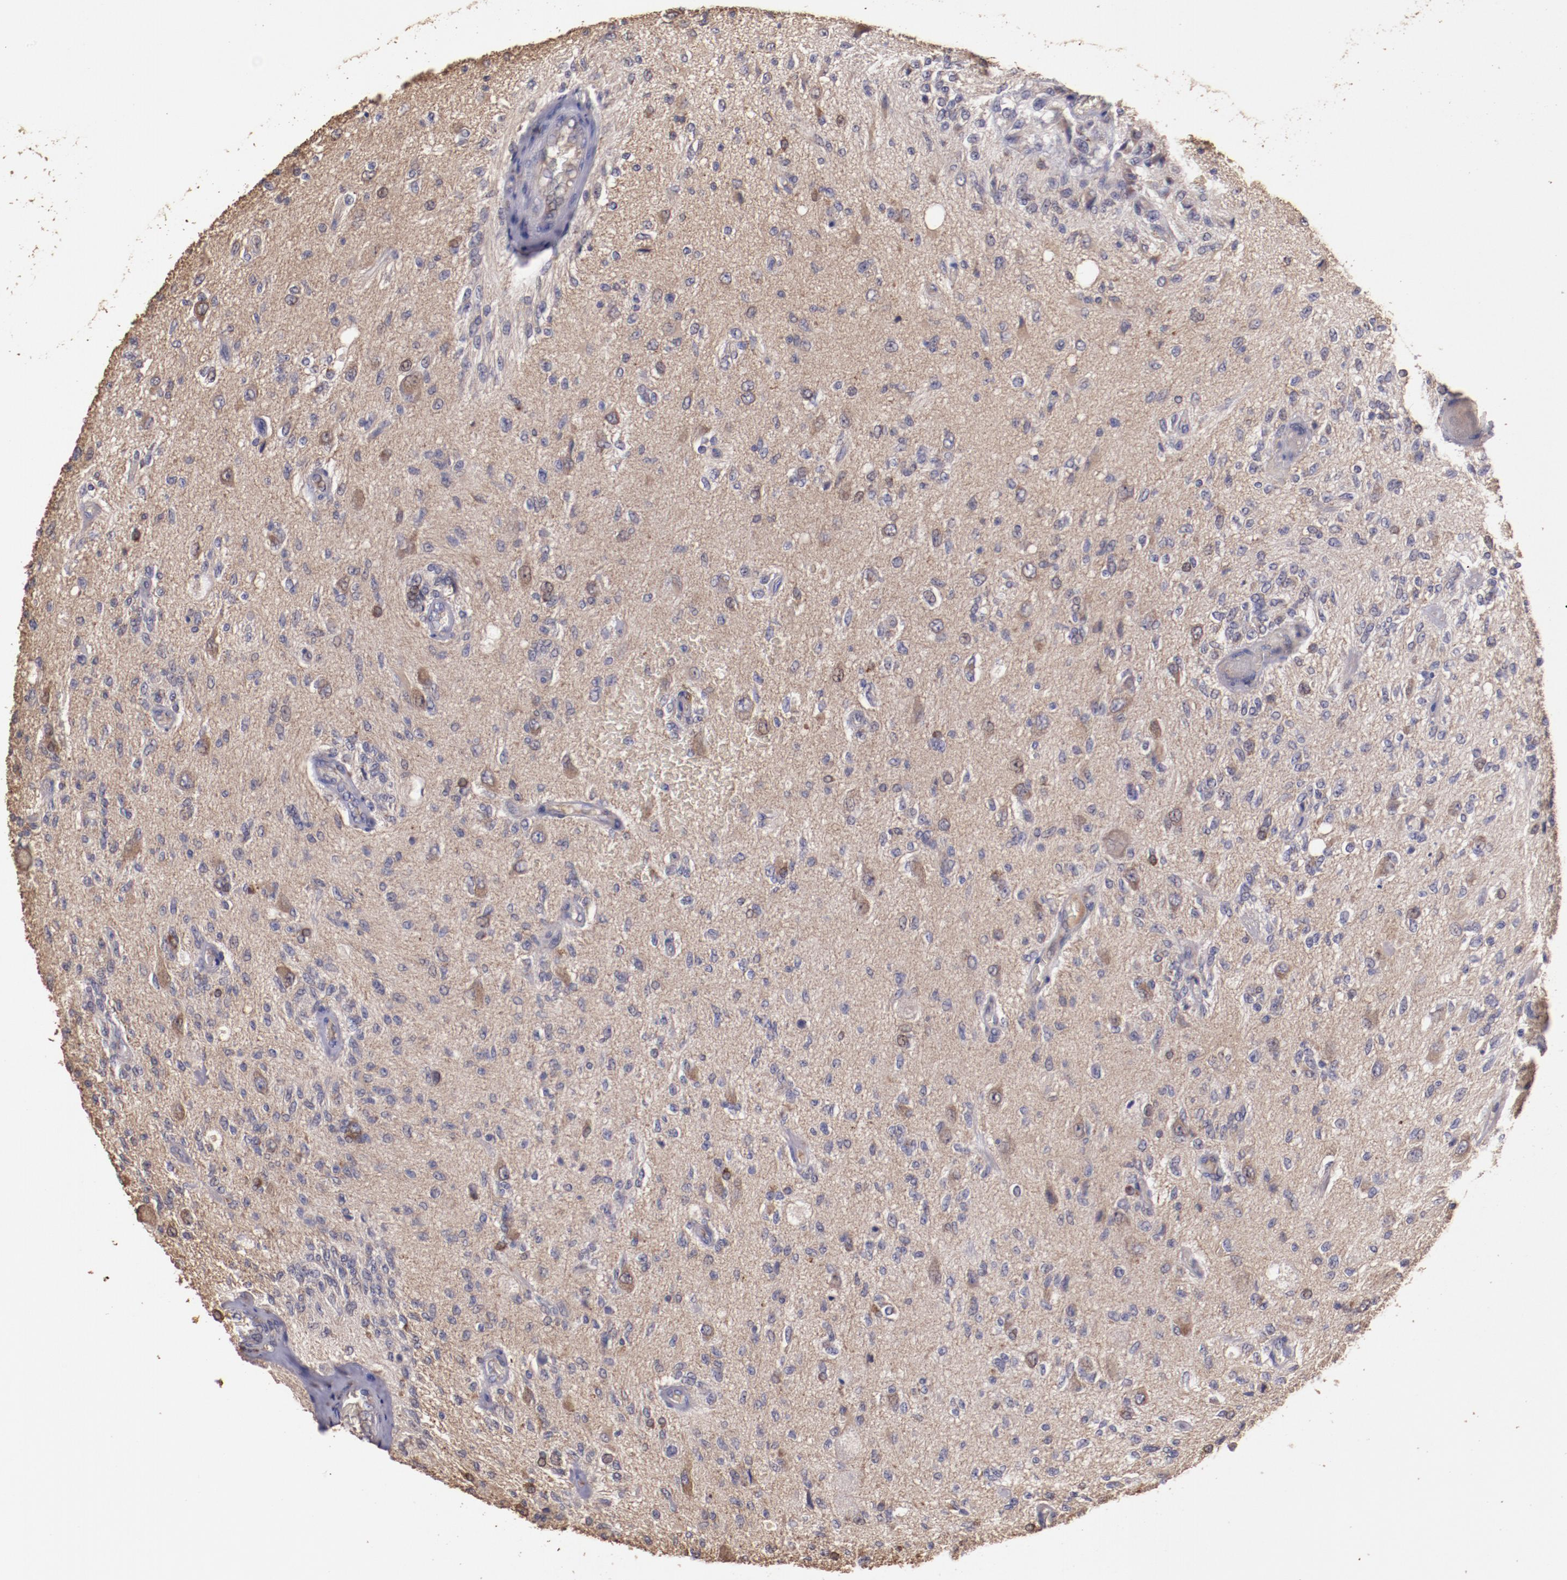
{"staining": {"intensity": "weak", "quantity": "<25%", "location": "cytoplasmic/membranous"}, "tissue": "glioma", "cell_type": "Tumor cells", "image_type": "cancer", "snomed": [{"axis": "morphology", "description": "Normal tissue, NOS"}, {"axis": "morphology", "description": "Glioma, malignant, High grade"}, {"axis": "topography", "description": "Cerebral cortex"}], "caption": "The IHC histopathology image has no significant staining in tumor cells of glioma tissue. (DAB (3,3'-diaminobenzidine) immunohistochemistry with hematoxylin counter stain).", "gene": "SRRD", "patient": {"sex": "male", "age": 77}}